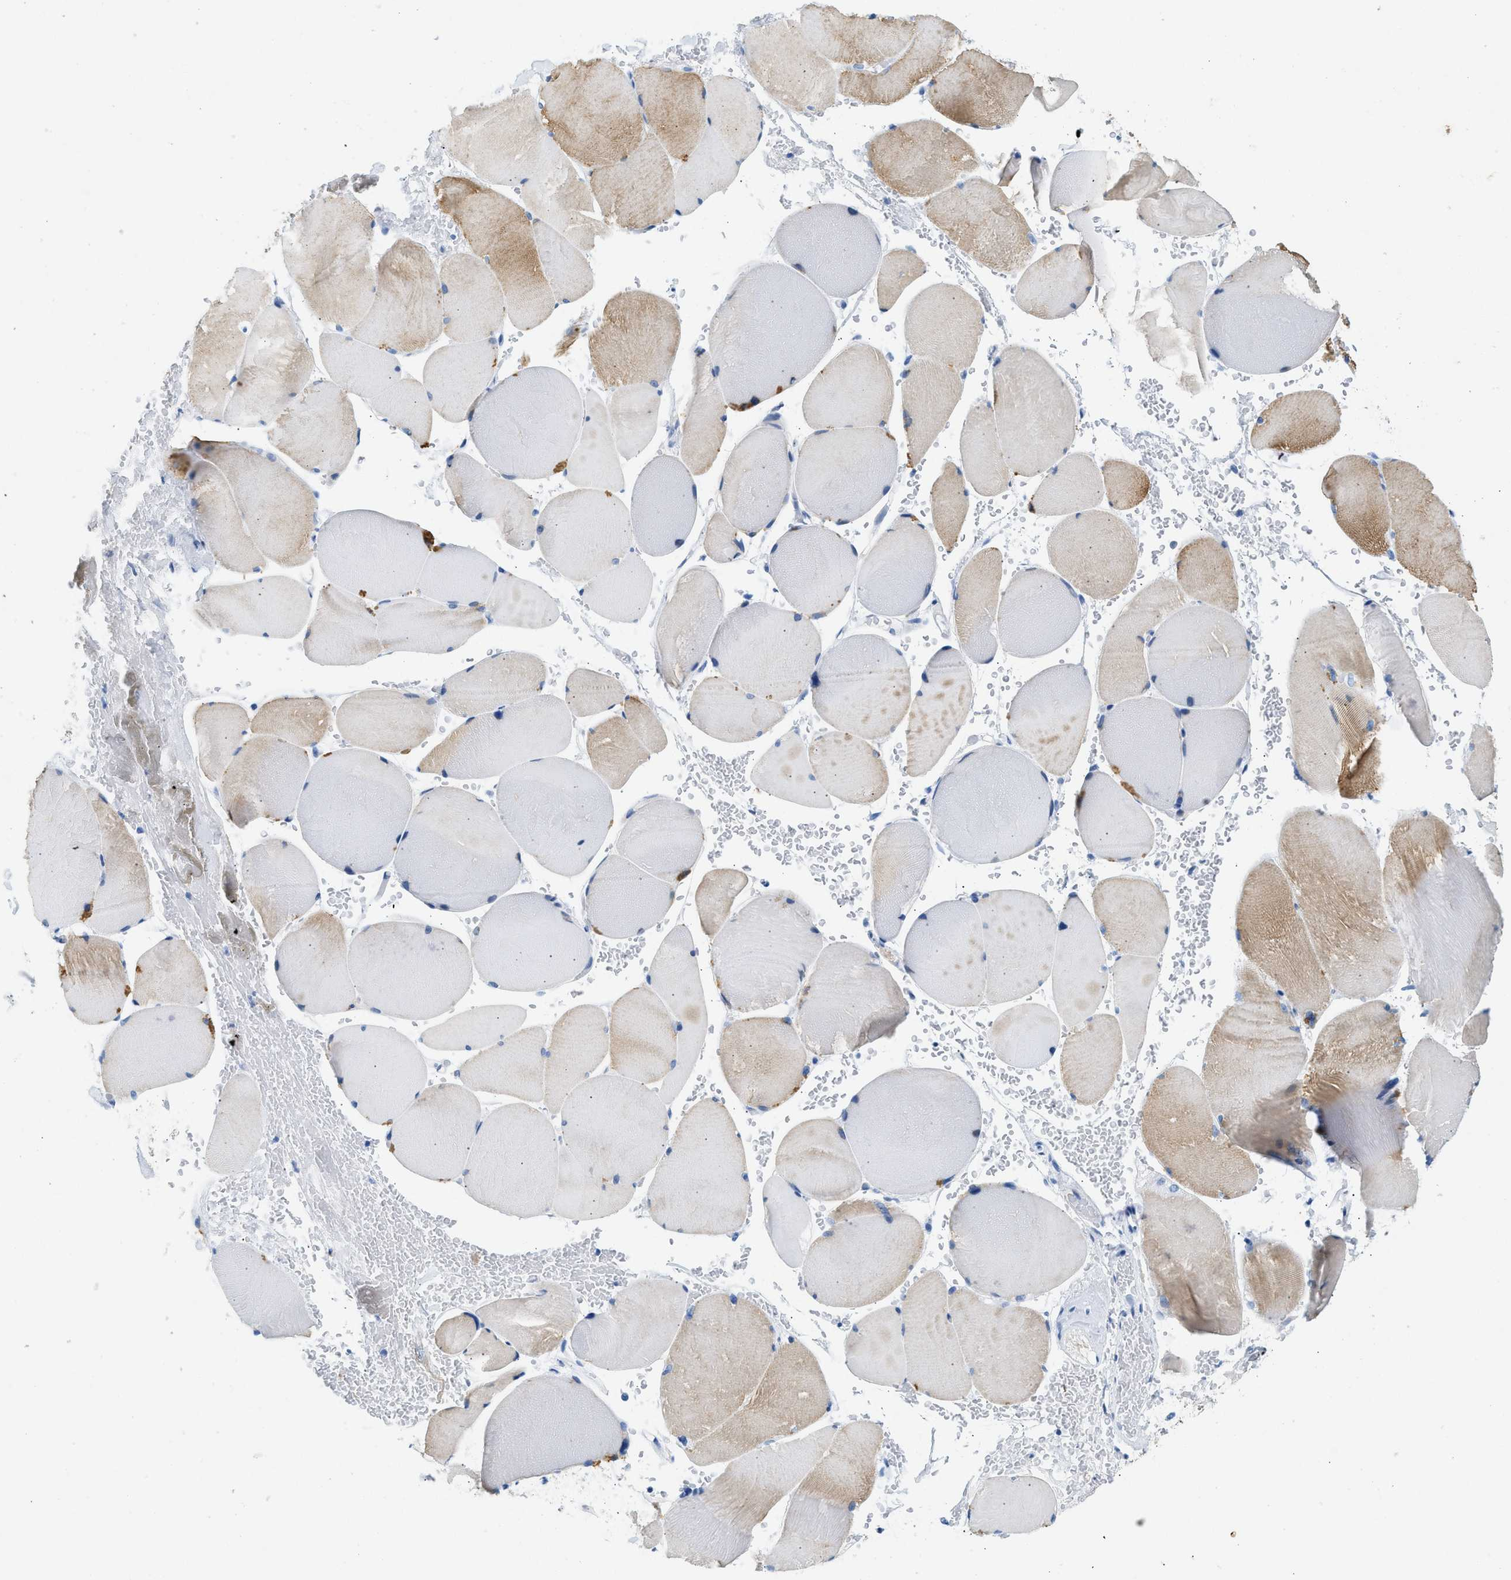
{"staining": {"intensity": "moderate", "quantity": "<25%", "location": "cytoplasmic/membranous"}, "tissue": "skeletal muscle", "cell_type": "Myocytes", "image_type": "normal", "snomed": [{"axis": "morphology", "description": "Normal tissue, NOS"}, {"axis": "topography", "description": "Skin"}, {"axis": "topography", "description": "Skeletal muscle"}], "caption": "Moderate cytoplasmic/membranous protein staining is identified in approximately <25% of myocytes in skeletal muscle.", "gene": "HHATL", "patient": {"sex": "male", "age": 83}}